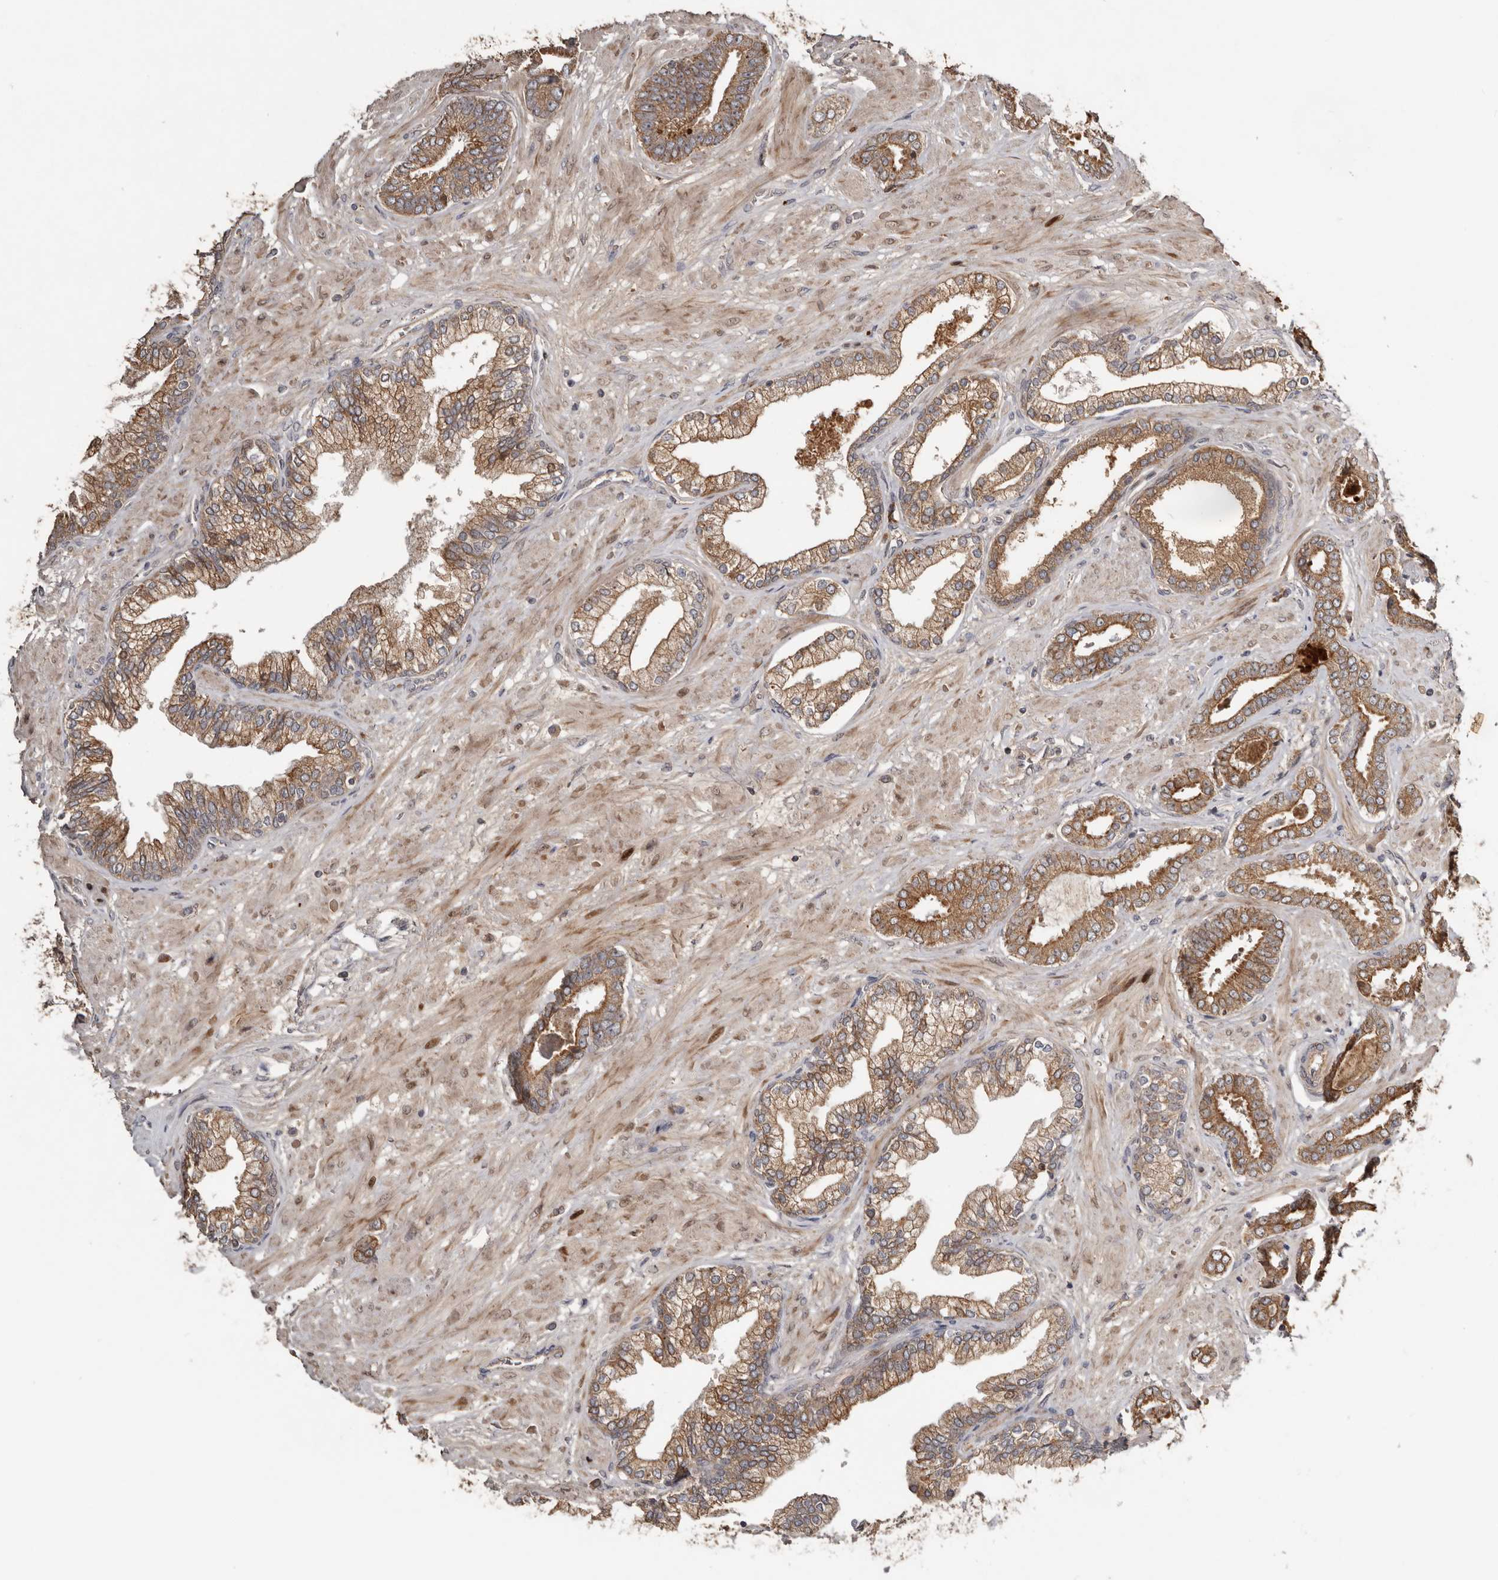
{"staining": {"intensity": "moderate", "quantity": ">75%", "location": "cytoplasmic/membranous"}, "tissue": "prostate cancer", "cell_type": "Tumor cells", "image_type": "cancer", "snomed": [{"axis": "morphology", "description": "Adenocarcinoma, Low grade"}, {"axis": "topography", "description": "Prostate"}], "caption": "A brown stain highlights moderate cytoplasmic/membranous expression of a protein in prostate cancer (adenocarcinoma (low-grade)) tumor cells.", "gene": "NMUR1", "patient": {"sex": "male", "age": 71}}